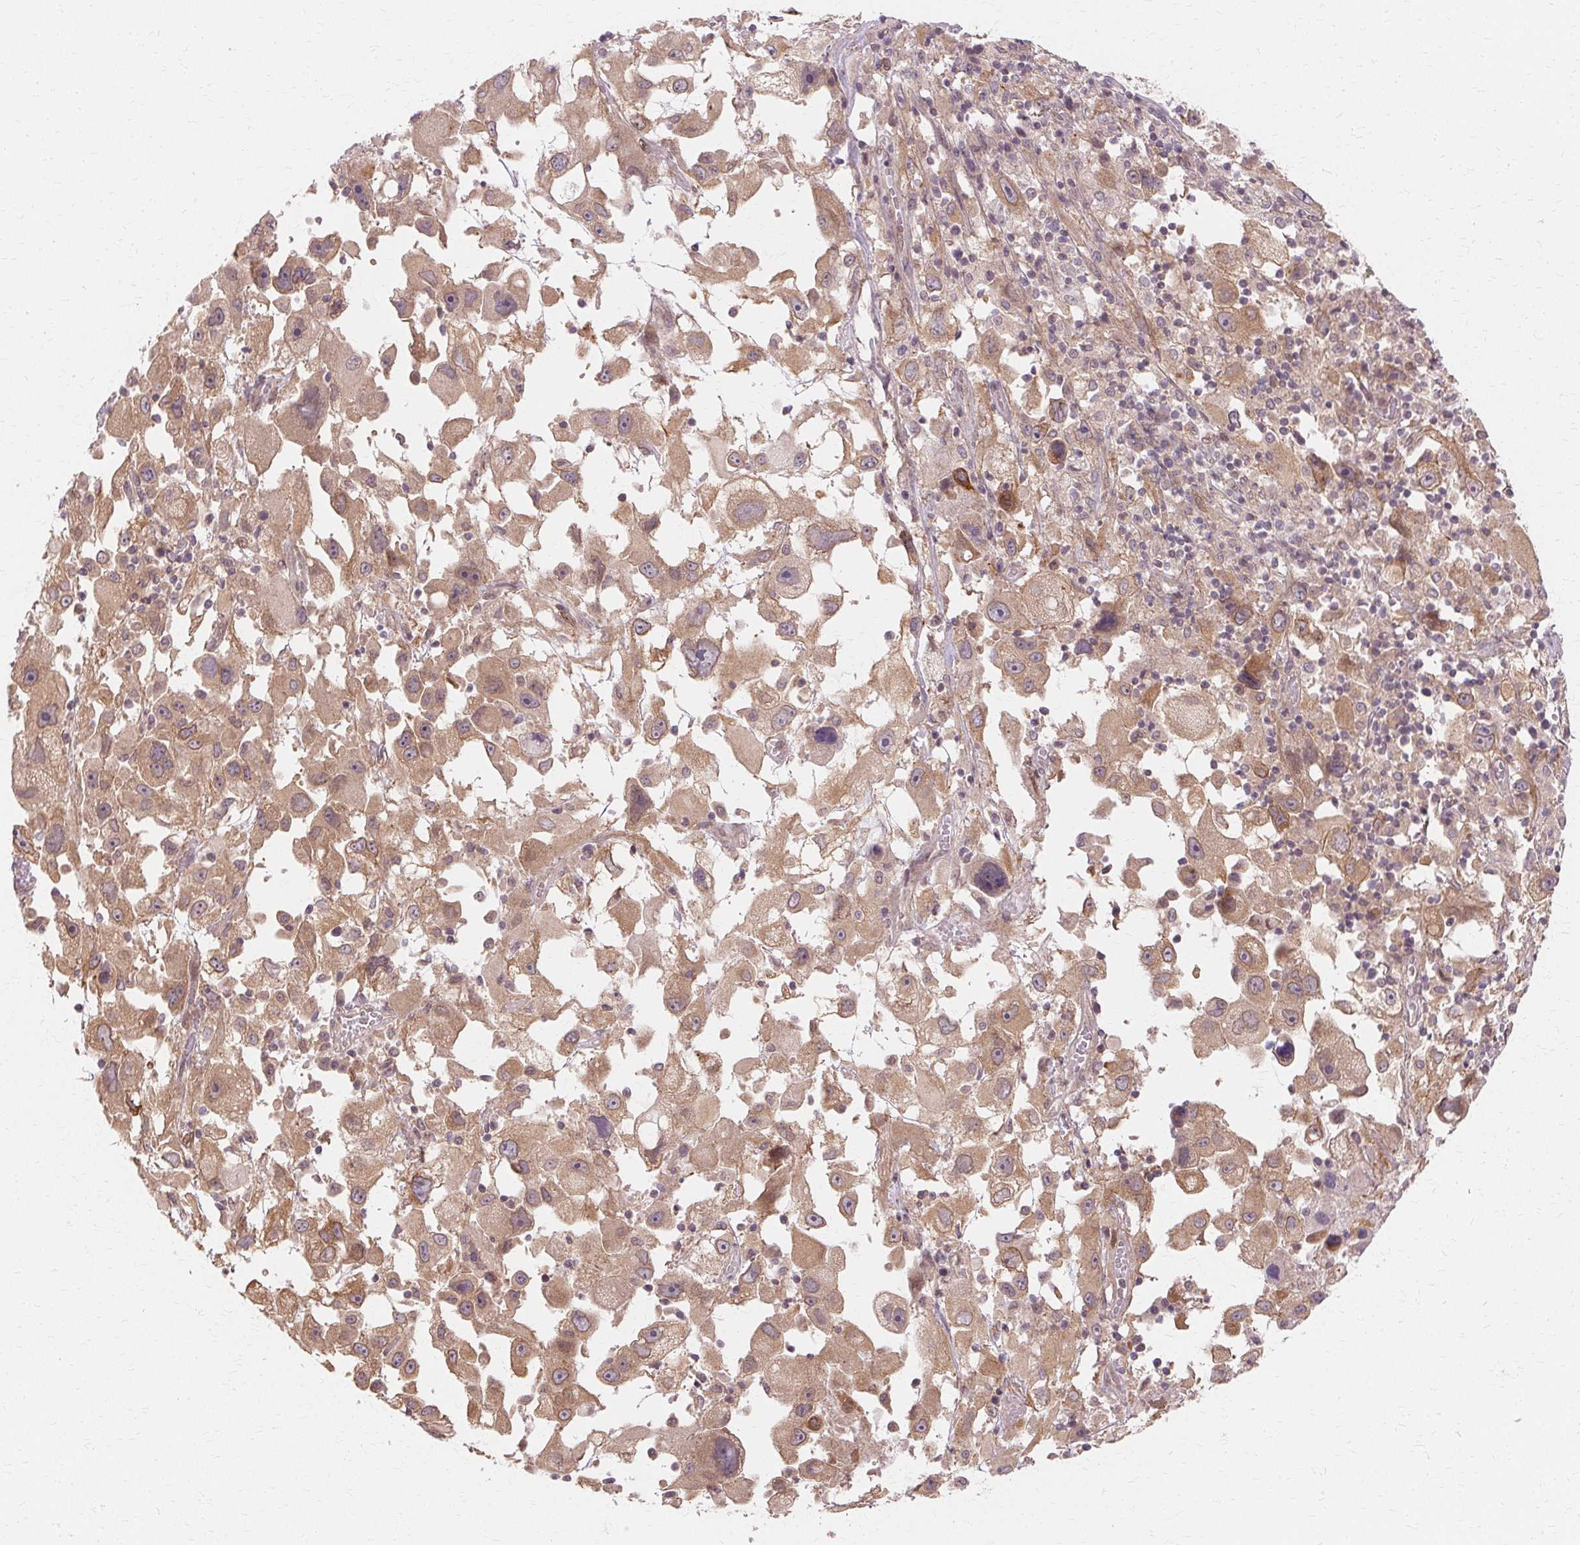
{"staining": {"intensity": "weak", "quantity": ">75%", "location": "cytoplasmic/membranous,nuclear"}, "tissue": "melanoma", "cell_type": "Tumor cells", "image_type": "cancer", "snomed": [{"axis": "morphology", "description": "Malignant melanoma, Metastatic site"}, {"axis": "topography", "description": "Soft tissue"}], "caption": "There is low levels of weak cytoplasmic/membranous and nuclear positivity in tumor cells of malignant melanoma (metastatic site), as demonstrated by immunohistochemical staining (brown color).", "gene": "USP8", "patient": {"sex": "male", "age": 50}}